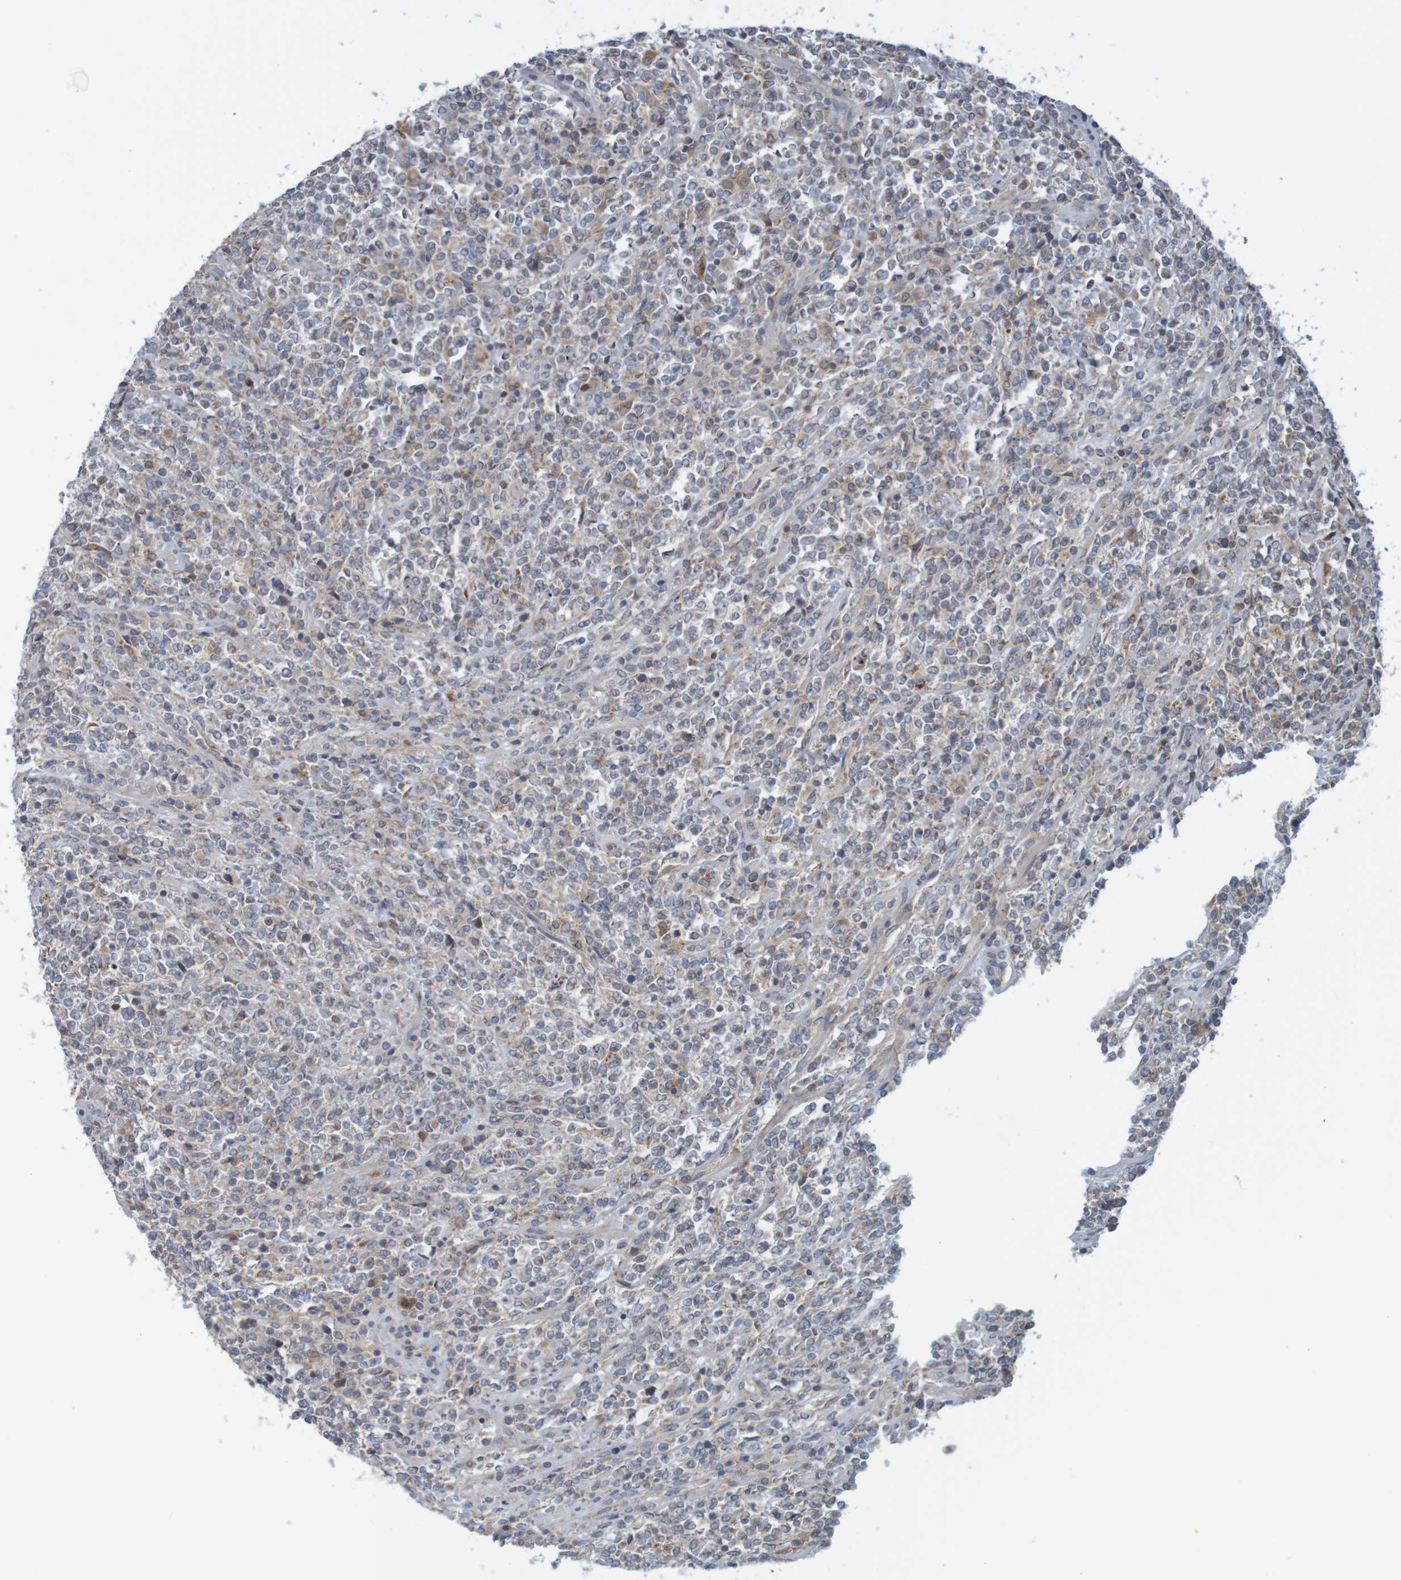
{"staining": {"intensity": "strong", "quantity": "<25%", "location": "cytoplasmic/membranous"}, "tissue": "lymphoma", "cell_type": "Tumor cells", "image_type": "cancer", "snomed": [{"axis": "morphology", "description": "Malignant lymphoma, non-Hodgkin's type, High grade"}, {"axis": "topography", "description": "Soft tissue"}], "caption": "About <25% of tumor cells in lymphoma reveal strong cytoplasmic/membranous protein staining as visualized by brown immunohistochemical staining.", "gene": "NAV2", "patient": {"sex": "male", "age": 18}}